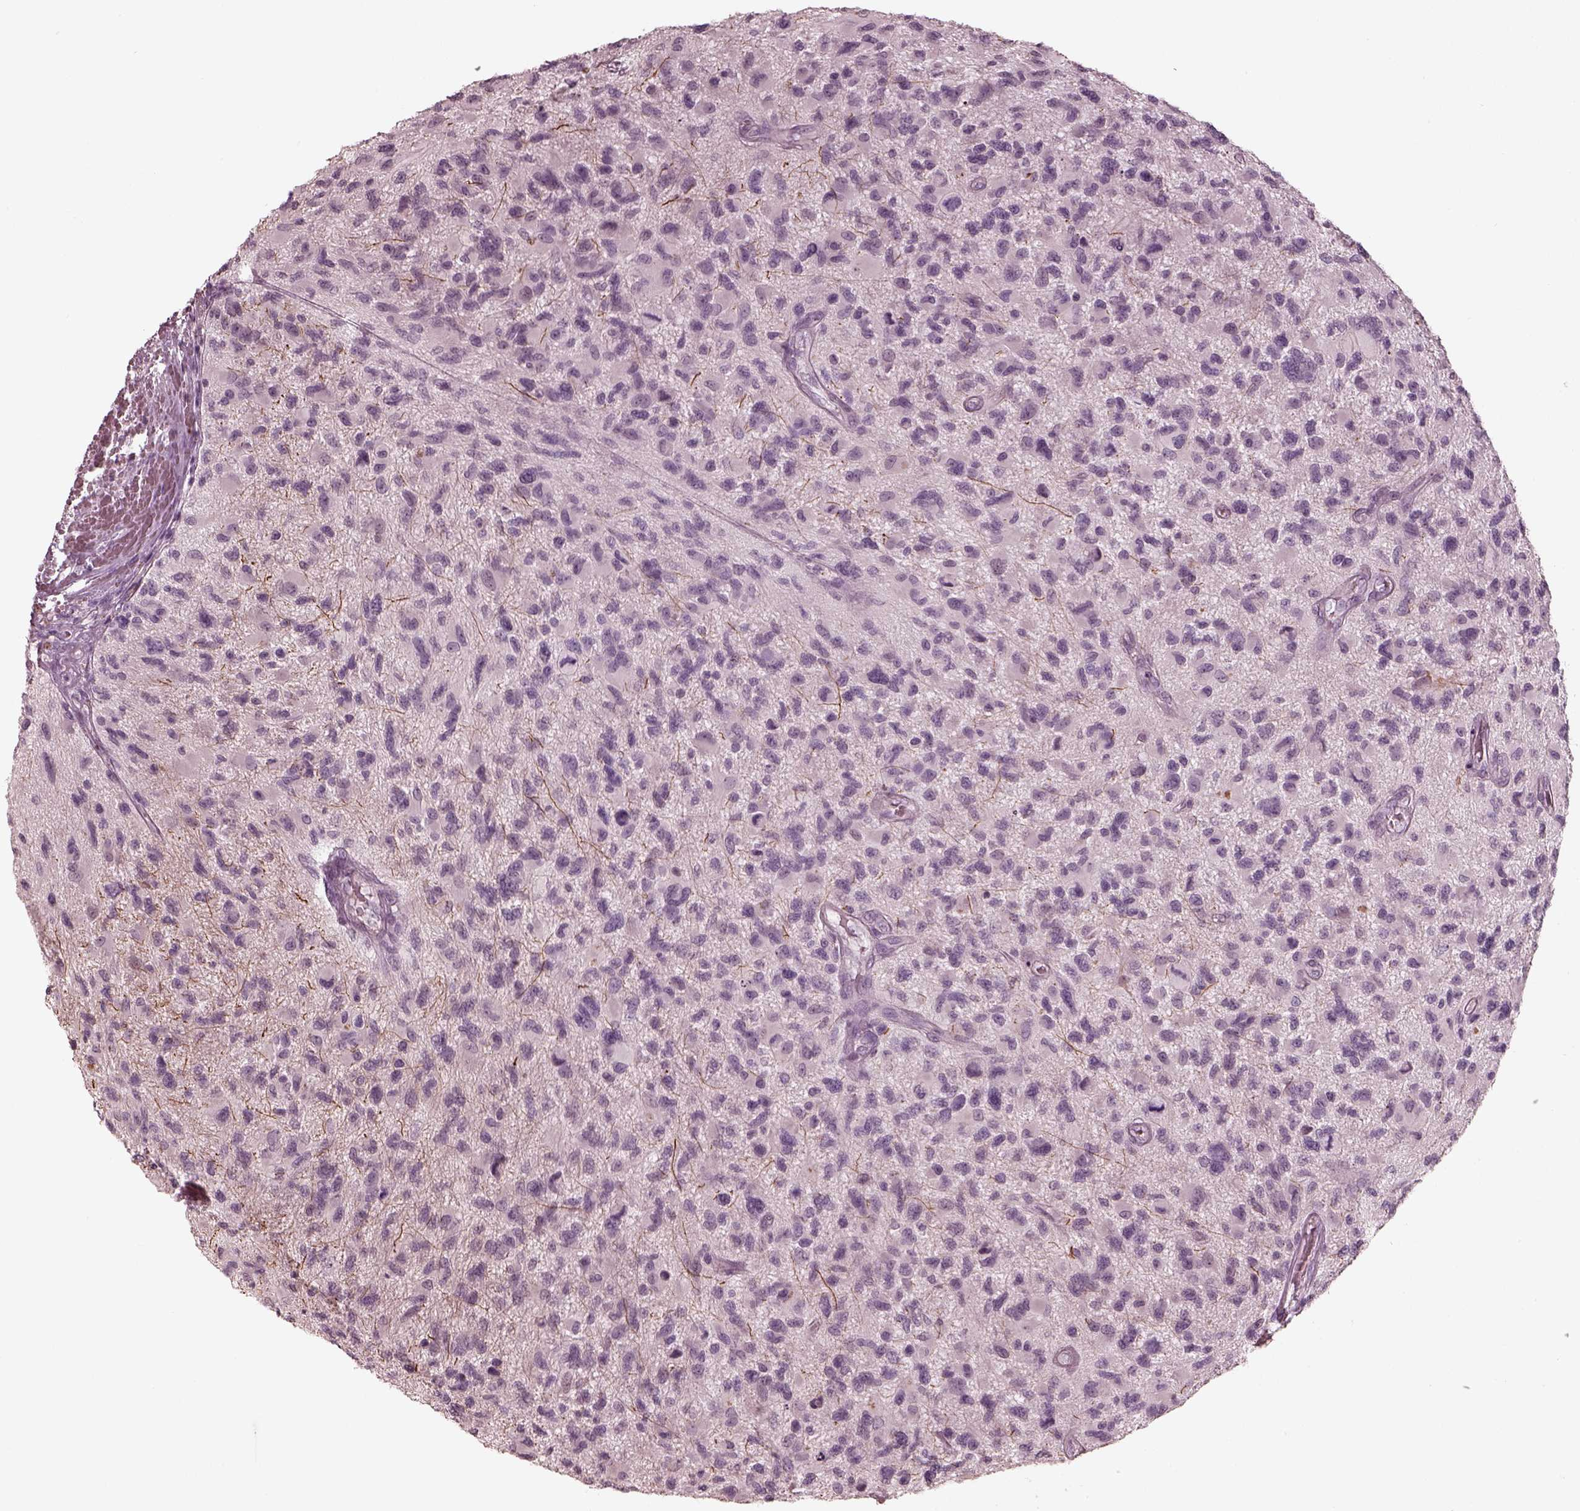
{"staining": {"intensity": "negative", "quantity": "none", "location": "none"}, "tissue": "glioma", "cell_type": "Tumor cells", "image_type": "cancer", "snomed": [{"axis": "morphology", "description": "Glioma, malignant, NOS"}, {"axis": "morphology", "description": "Glioma, malignant, High grade"}, {"axis": "topography", "description": "Brain"}], "caption": "An IHC micrograph of glioma is shown. There is no staining in tumor cells of glioma.", "gene": "ADRB3", "patient": {"sex": "female", "age": 71}}